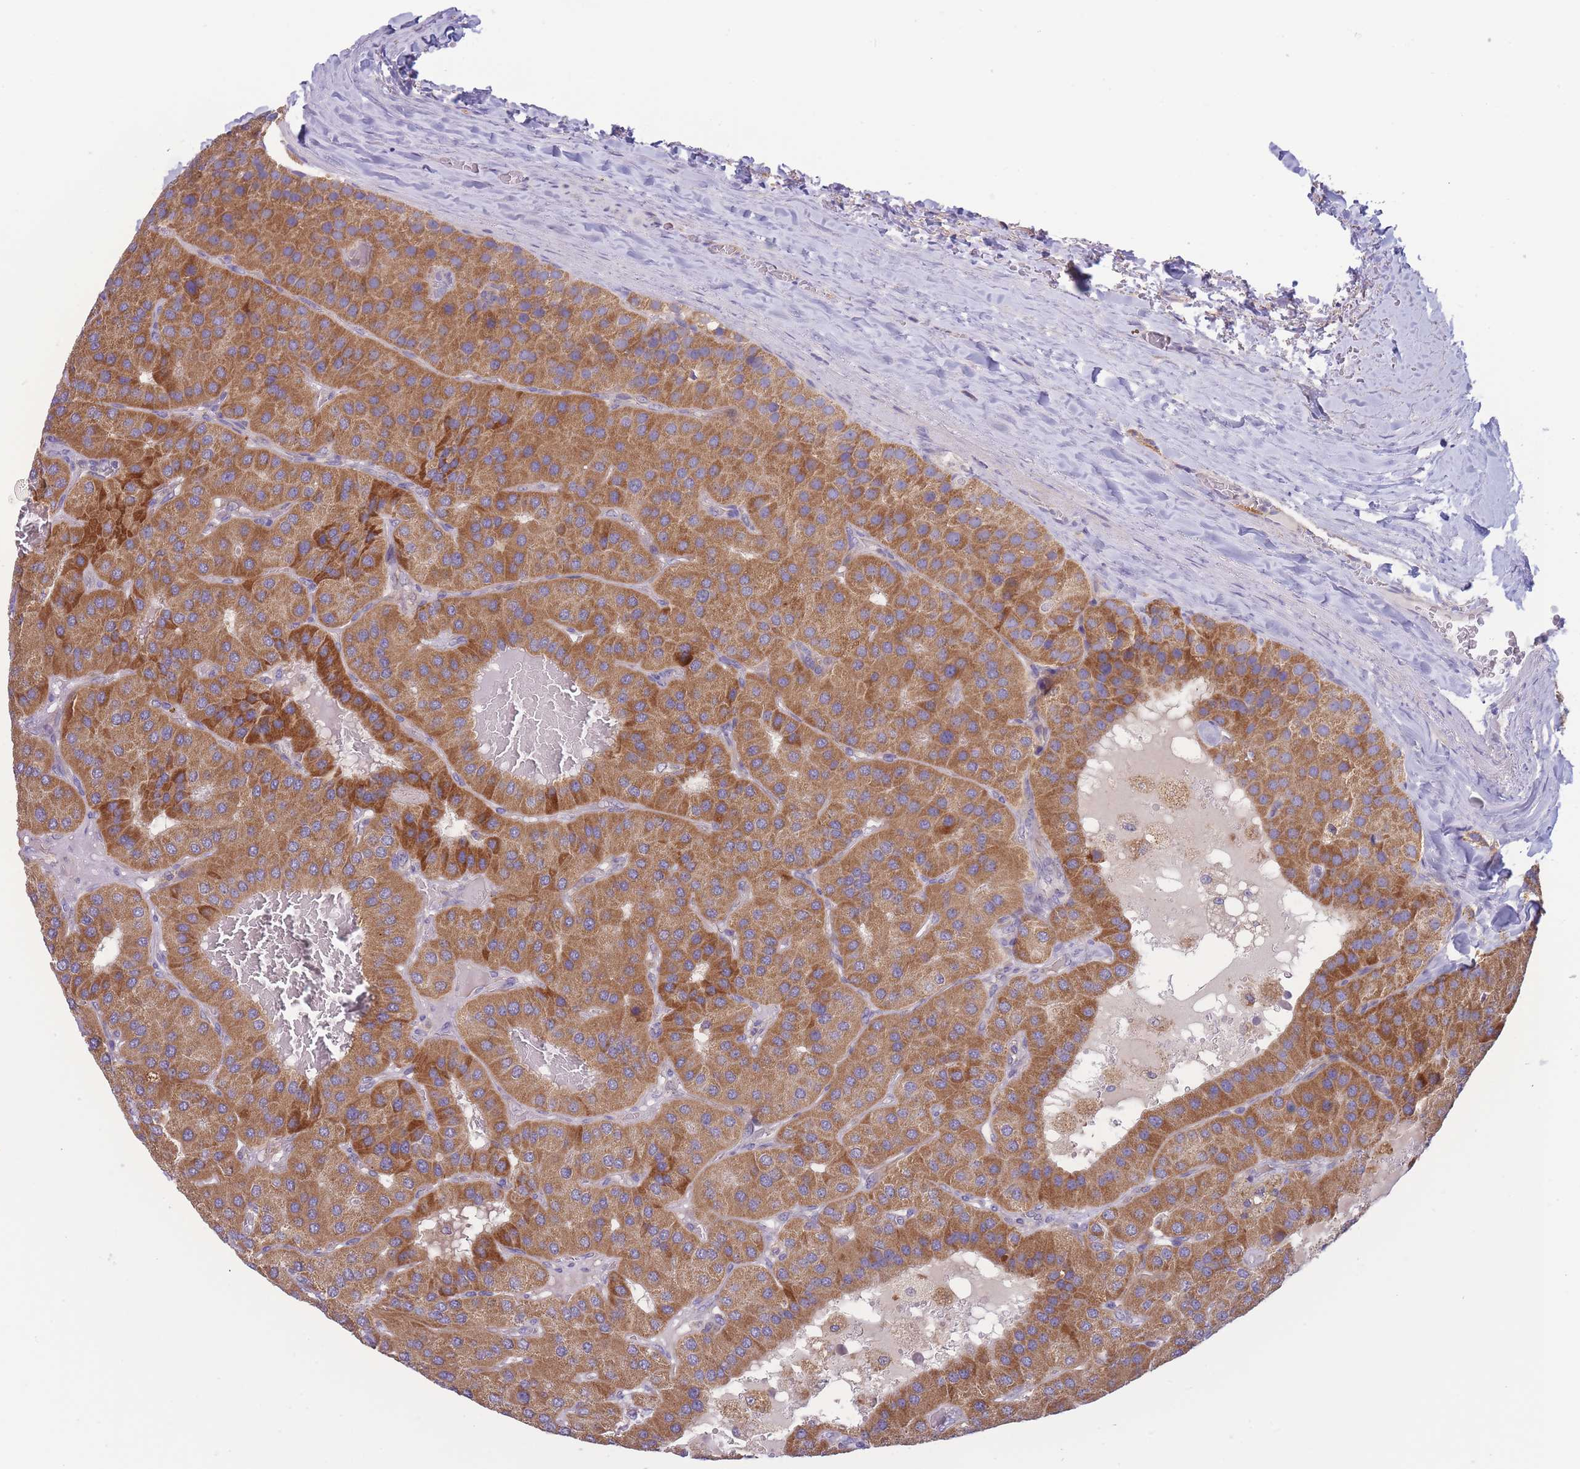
{"staining": {"intensity": "moderate", "quantity": ">75%", "location": "cytoplasmic/membranous"}, "tissue": "parathyroid gland", "cell_type": "Glandular cells", "image_type": "normal", "snomed": [{"axis": "morphology", "description": "Normal tissue, NOS"}, {"axis": "morphology", "description": "Adenoma, NOS"}, {"axis": "topography", "description": "Parathyroid gland"}], "caption": "This photomicrograph exhibits unremarkable parathyroid gland stained with immunohistochemistry to label a protein in brown. The cytoplasmic/membranous of glandular cells show moderate positivity for the protein. Nuclei are counter-stained blue.", "gene": "SLC25A42", "patient": {"sex": "female", "age": 86}}